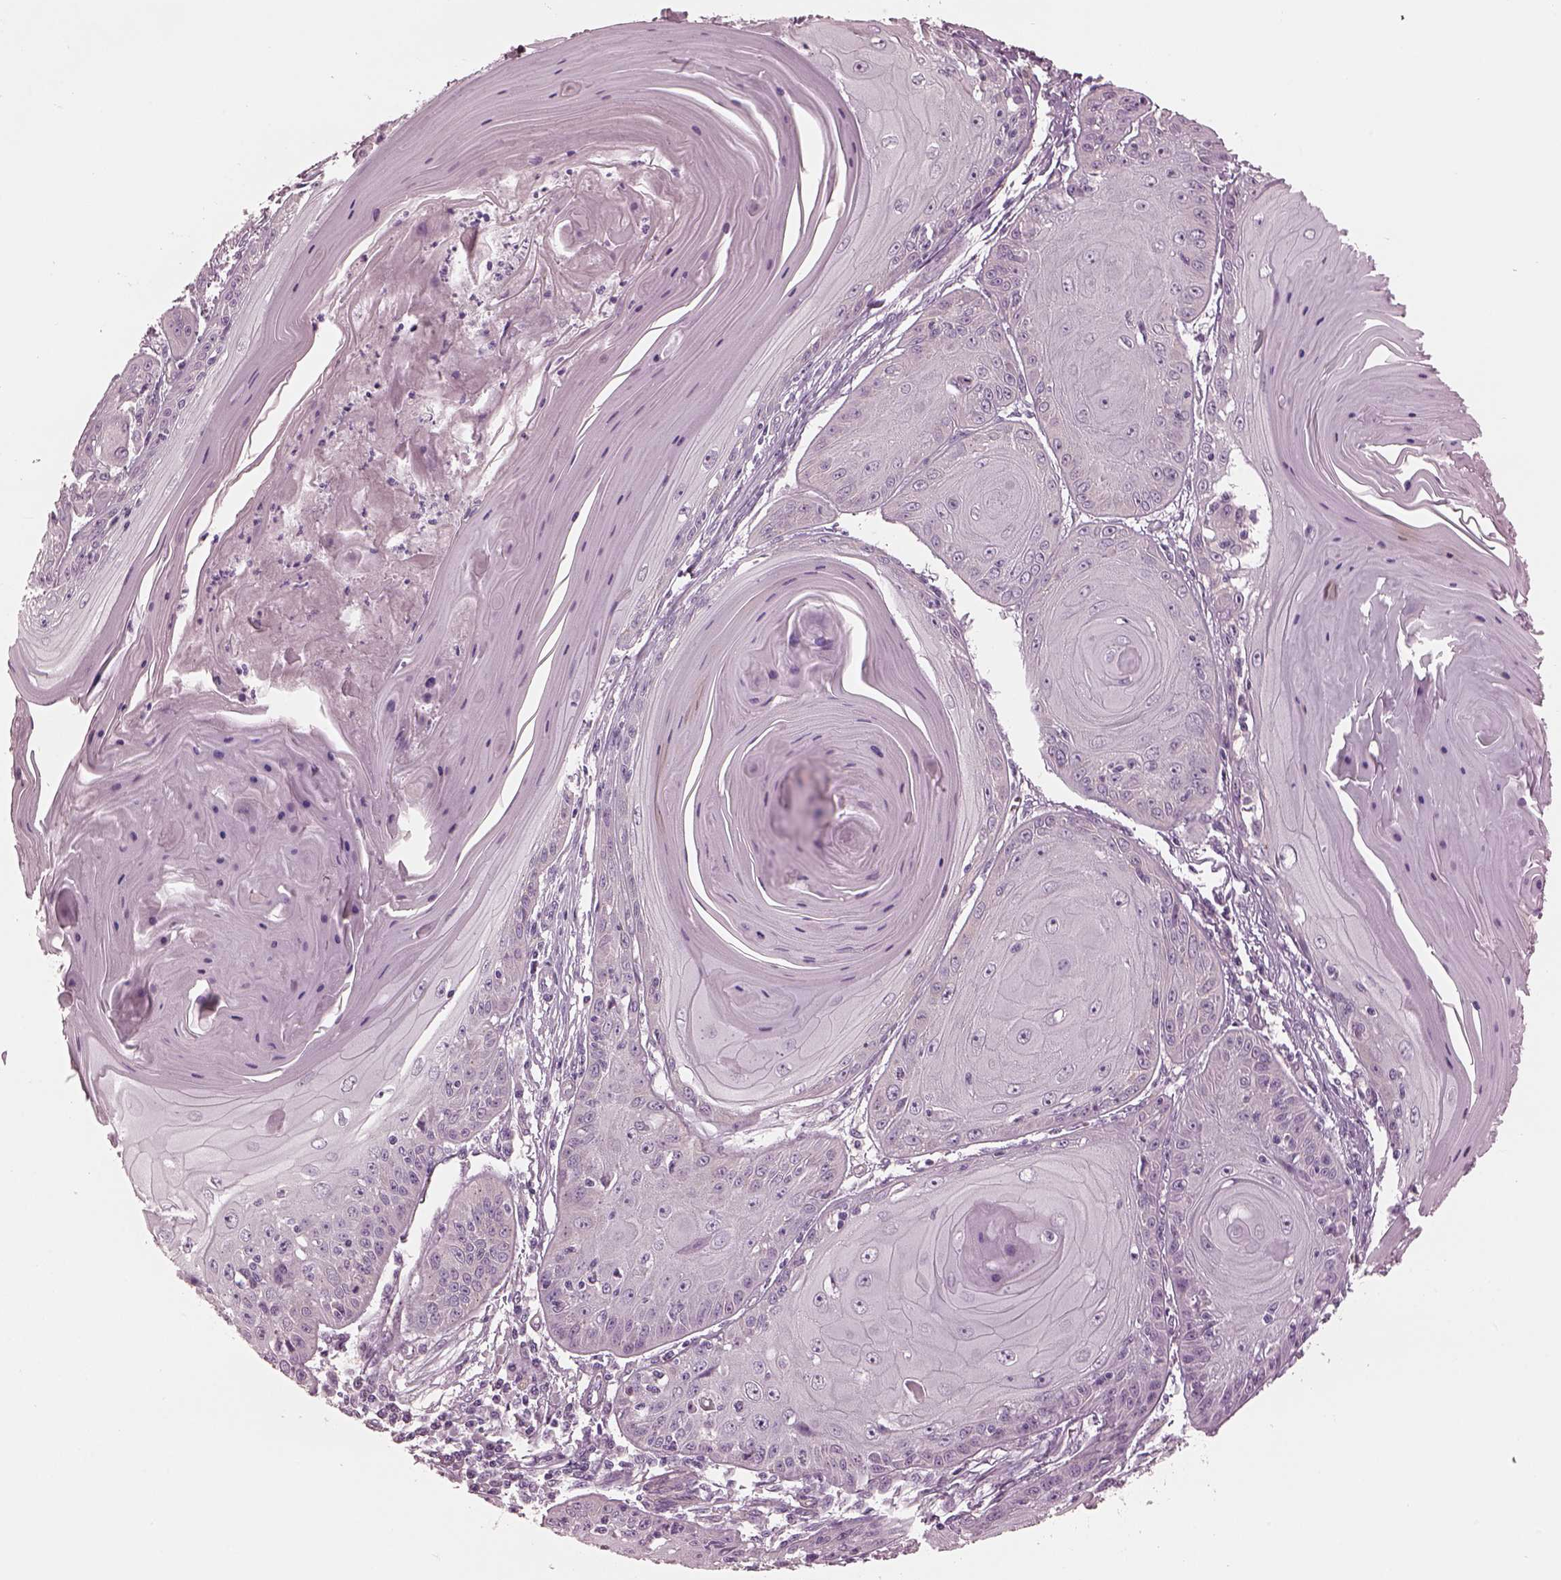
{"staining": {"intensity": "negative", "quantity": "none", "location": "none"}, "tissue": "skin cancer", "cell_type": "Tumor cells", "image_type": "cancer", "snomed": [{"axis": "morphology", "description": "Squamous cell carcinoma, NOS"}, {"axis": "topography", "description": "Skin"}, {"axis": "topography", "description": "Vulva"}], "caption": "DAB (3,3'-diaminobenzidine) immunohistochemical staining of skin cancer (squamous cell carcinoma) demonstrates no significant expression in tumor cells.", "gene": "EIF4E1B", "patient": {"sex": "female", "age": 85}}